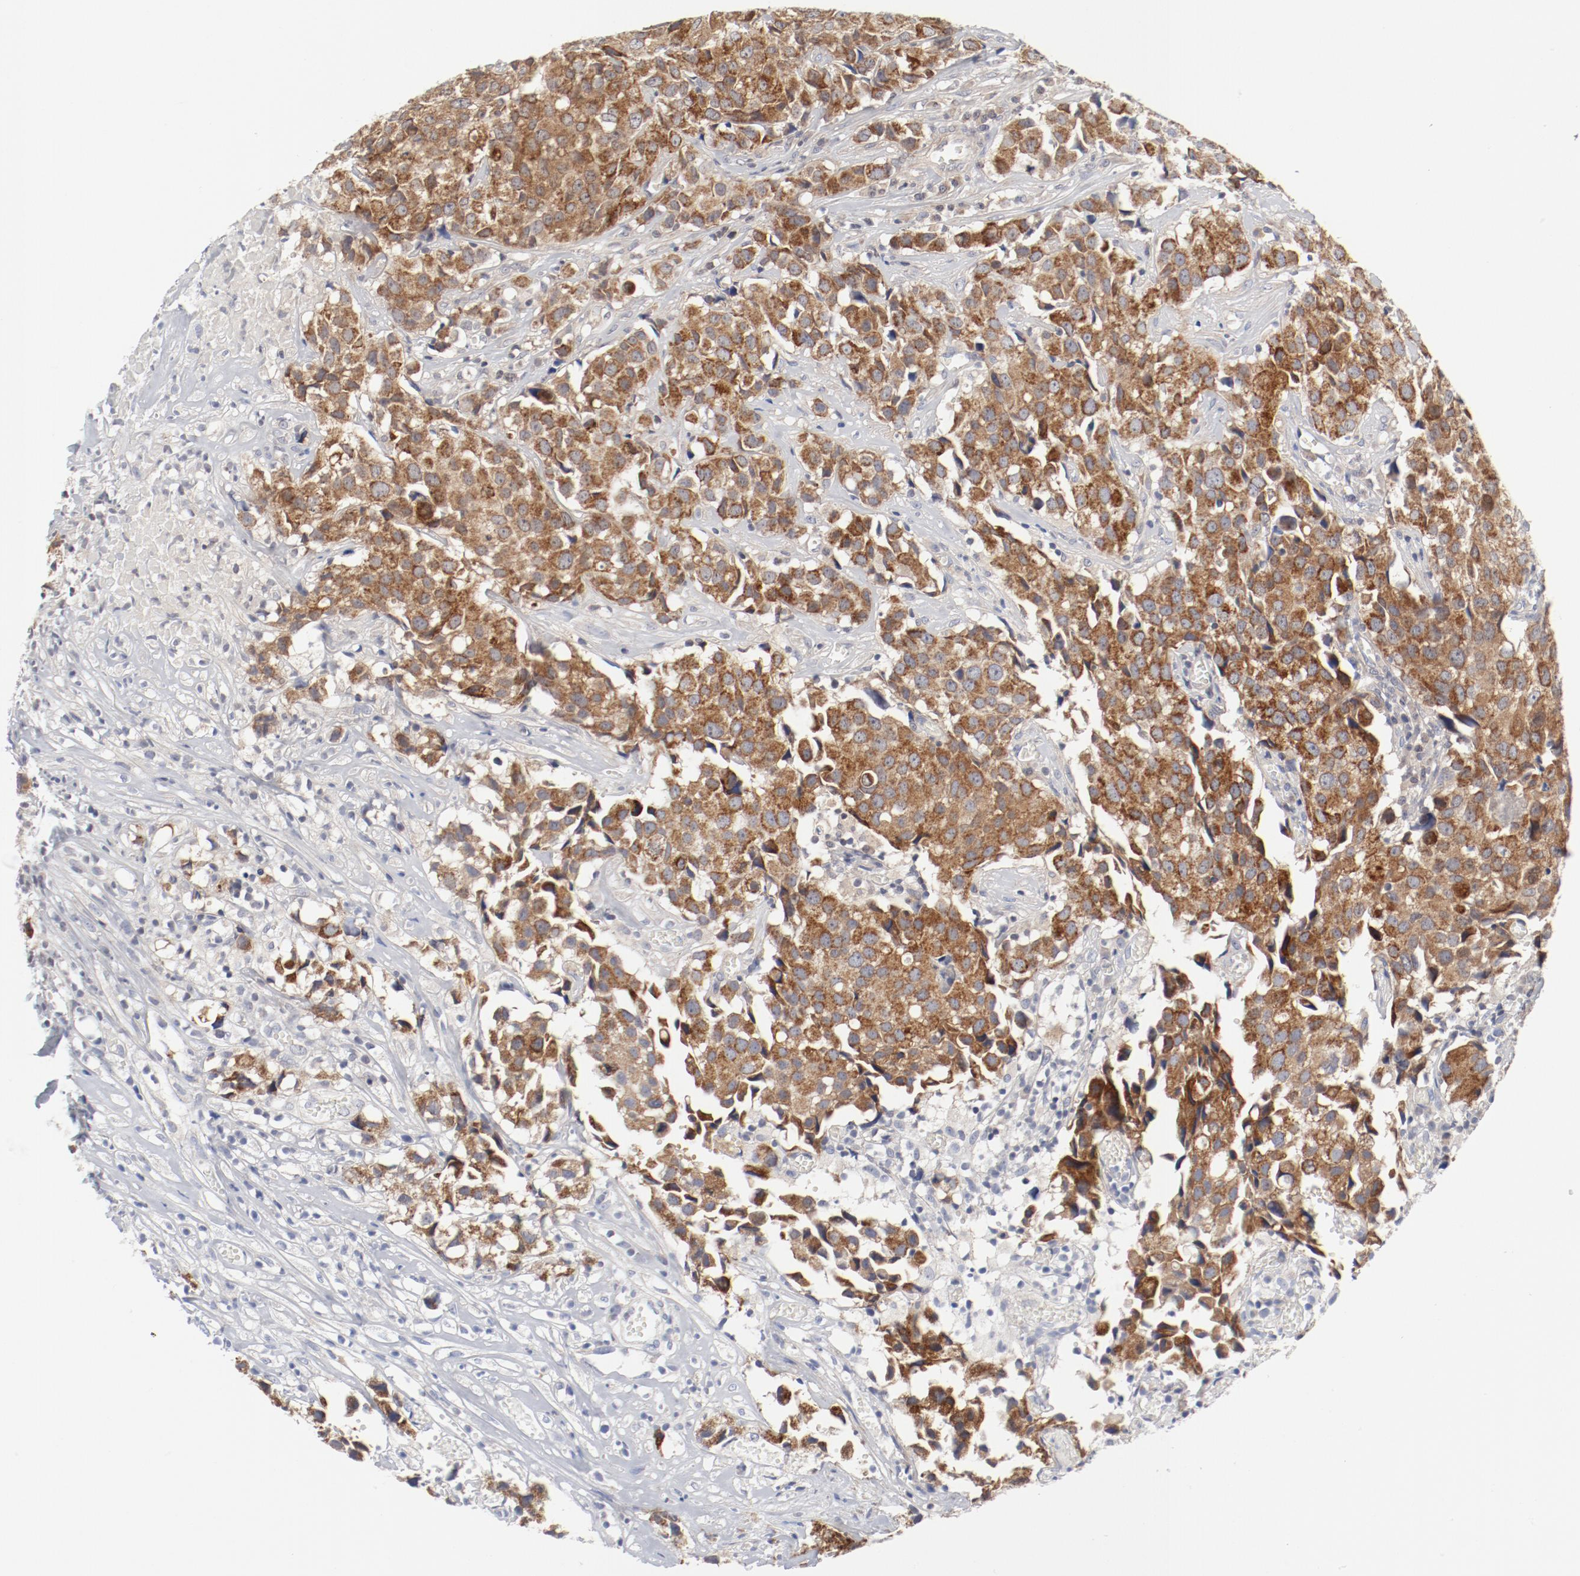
{"staining": {"intensity": "strong", "quantity": ">75%", "location": "cytoplasmic/membranous"}, "tissue": "urothelial cancer", "cell_type": "Tumor cells", "image_type": "cancer", "snomed": [{"axis": "morphology", "description": "Urothelial carcinoma, High grade"}, {"axis": "topography", "description": "Urinary bladder"}], "caption": "A brown stain shows strong cytoplasmic/membranous expression of a protein in human urothelial cancer tumor cells. The protein of interest is shown in brown color, while the nuclei are stained blue.", "gene": "BAD", "patient": {"sex": "female", "age": 75}}